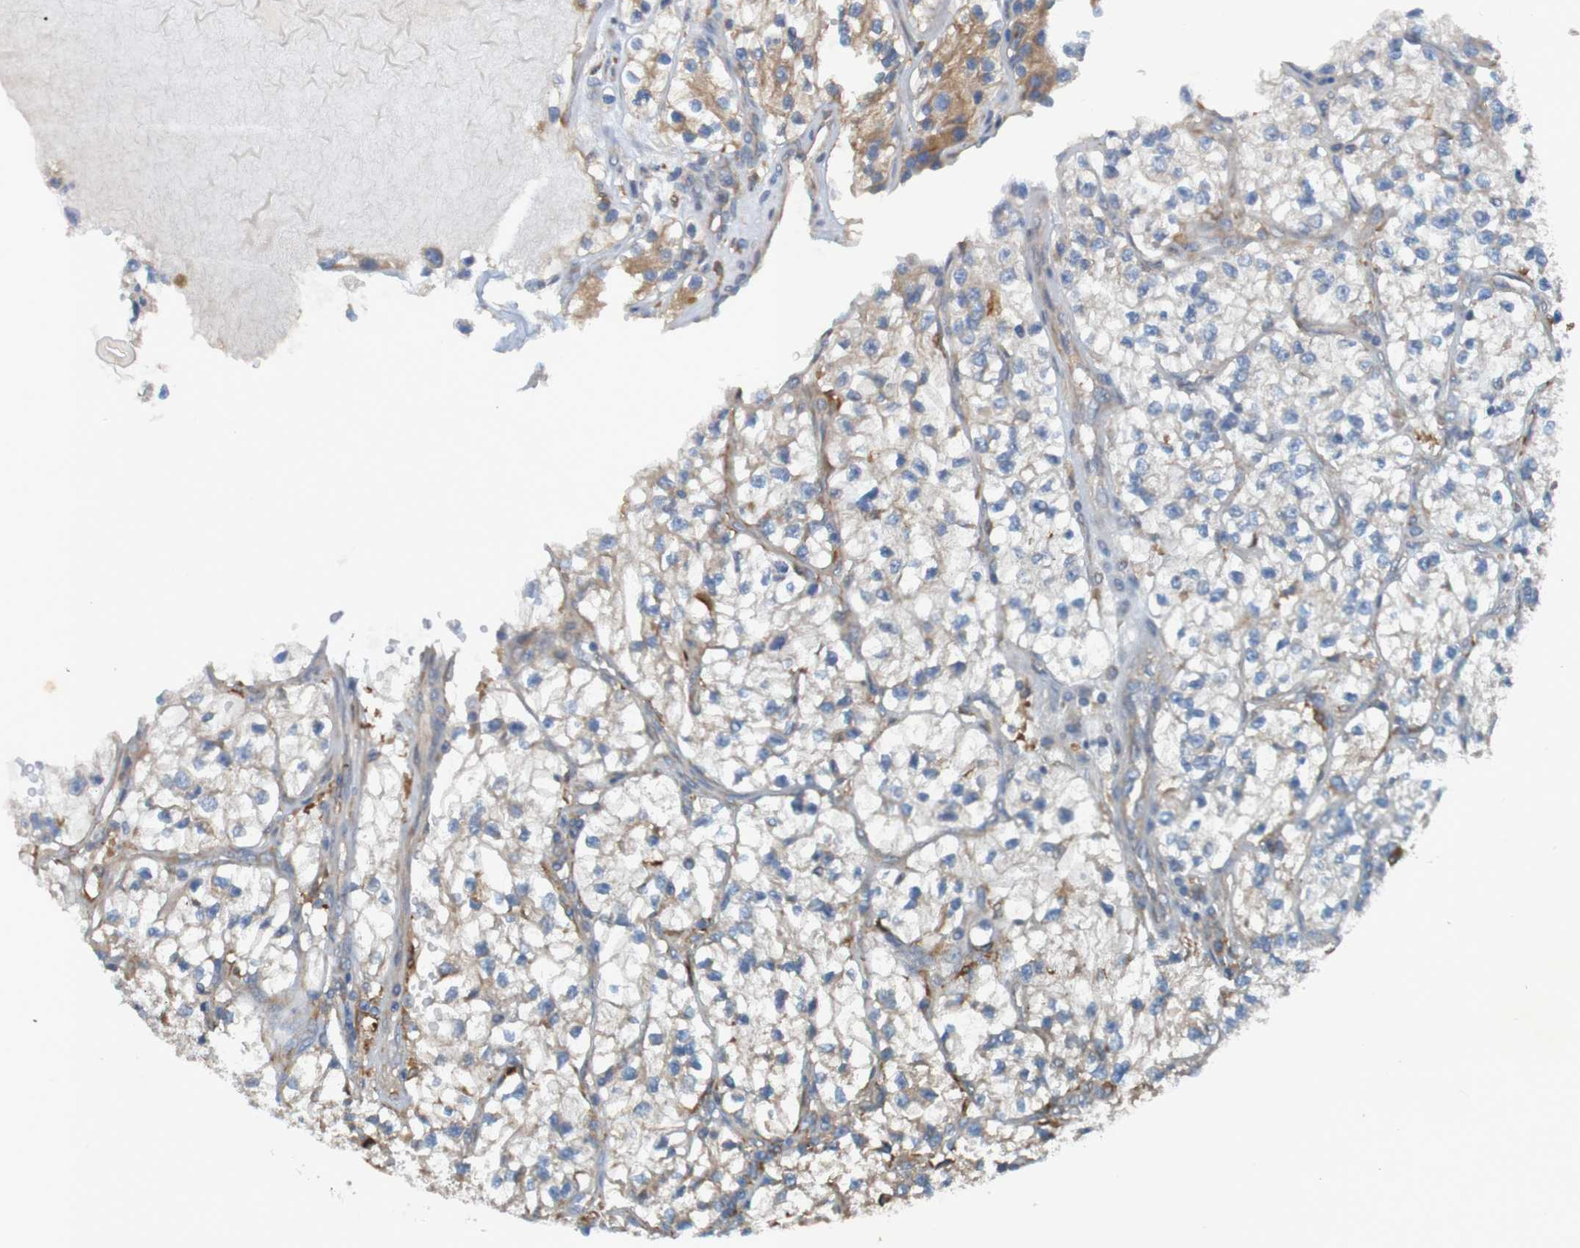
{"staining": {"intensity": "moderate", "quantity": "25%-75%", "location": "cytoplasmic/membranous"}, "tissue": "renal cancer", "cell_type": "Tumor cells", "image_type": "cancer", "snomed": [{"axis": "morphology", "description": "Adenocarcinoma, NOS"}, {"axis": "topography", "description": "Kidney"}], "caption": "This histopathology image reveals immunohistochemistry (IHC) staining of adenocarcinoma (renal), with medium moderate cytoplasmic/membranous positivity in about 25%-75% of tumor cells.", "gene": "DNAJC4", "patient": {"sex": "female", "age": 57}}